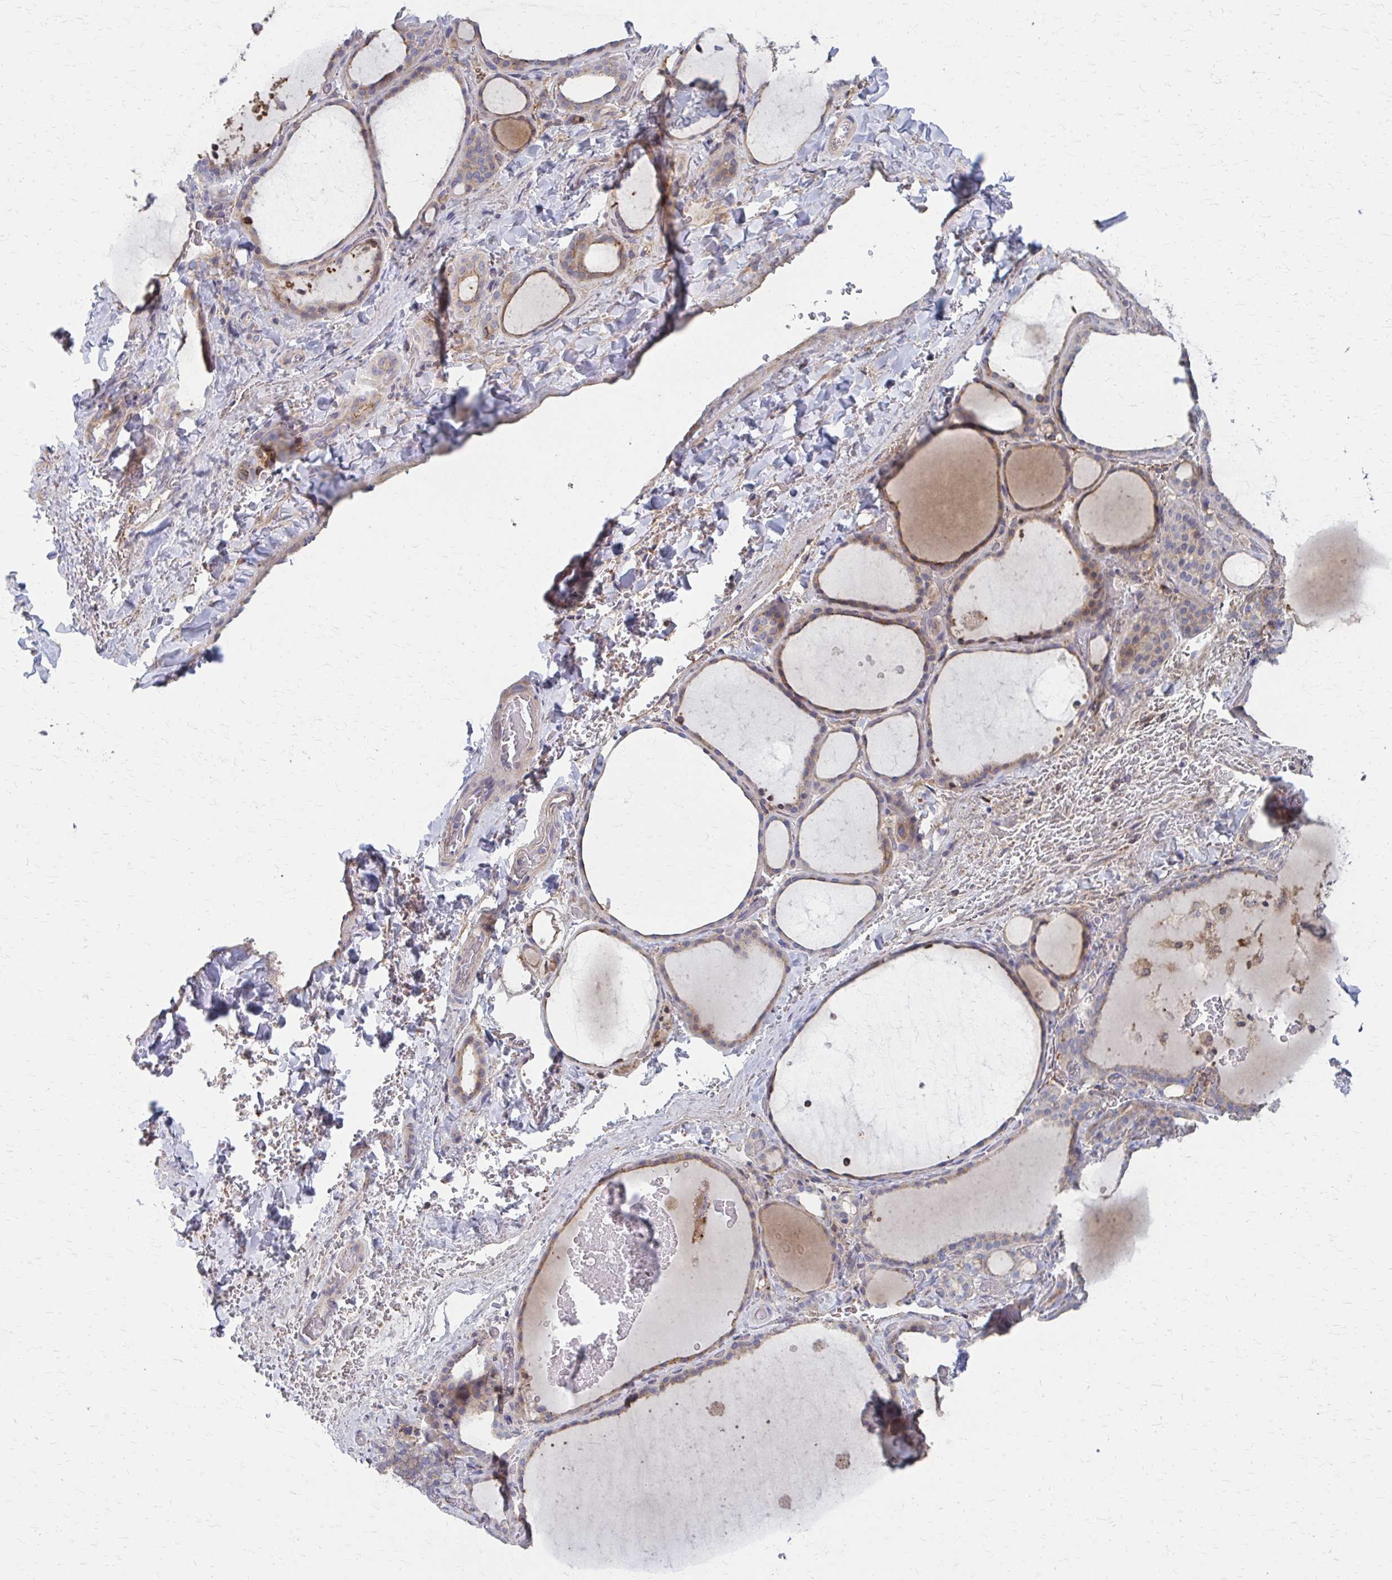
{"staining": {"intensity": "weak", "quantity": "25%-75%", "location": "cytoplasmic/membranous"}, "tissue": "thyroid gland", "cell_type": "Glandular cells", "image_type": "normal", "snomed": [{"axis": "morphology", "description": "Normal tissue, NOS"}, {"axis": "topography", "description": "Thyroid gland"}], "caption": "Immunohistochemical staining of unremarkable thyroid gland reveals 25%-75% levels of weak cytoplasmic/membranous protein staining in about 25%-75% of glandular cells. The staining is performed using DAB (3,3'-diaminobenzidine) brown chromogen to label protein expression. The nuclei are counter-stained blue using hematoxylin.", "gene": "MMP14", "patient": {"sex": "female", "age": 36}}